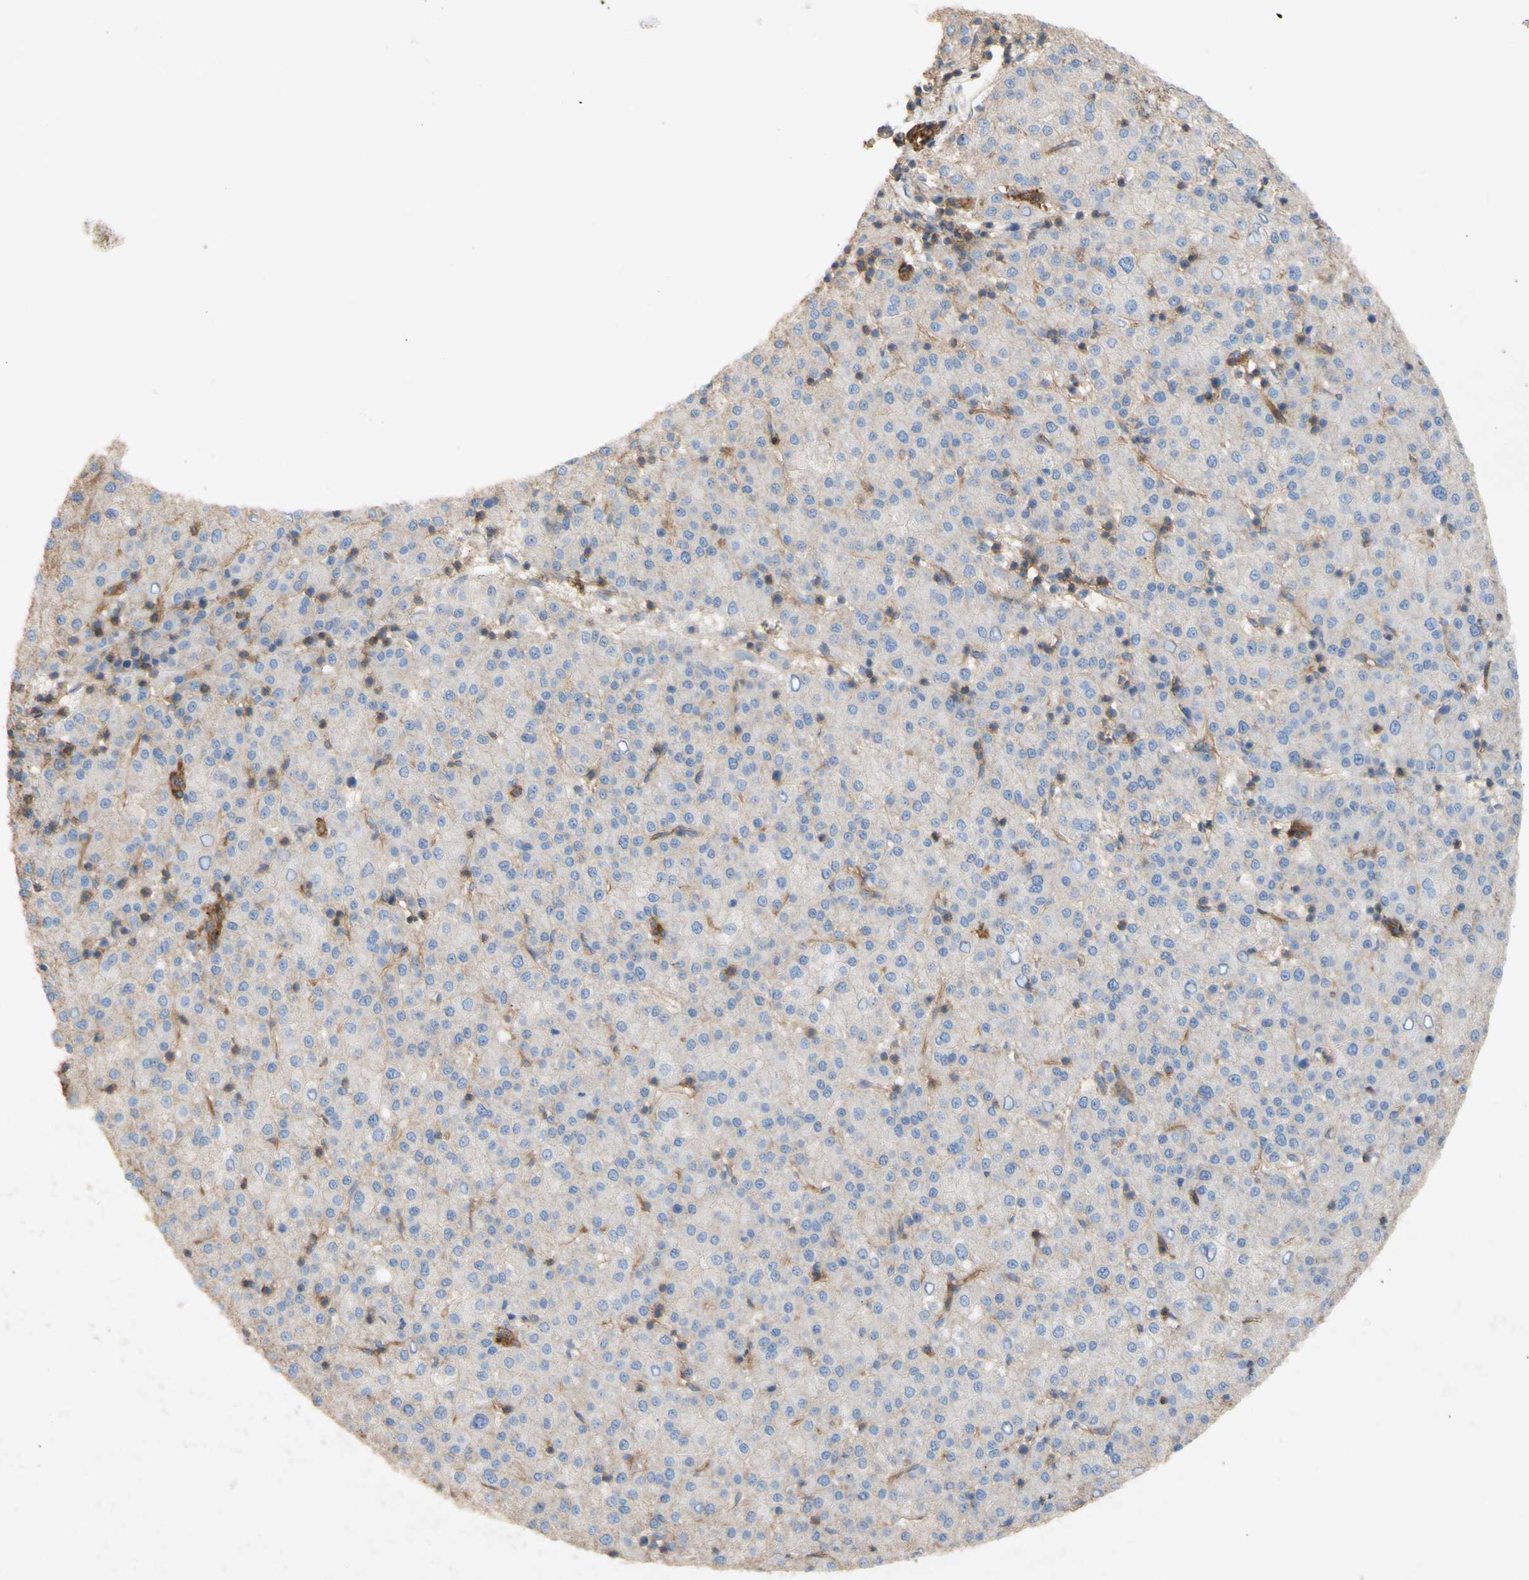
{"staining": {"intensity": "negative", "quantity": "none", "location": "none"}, "tissue": "liver cancer", "cell_type": "Tumor cells", "image_type": "cancer", "snomed": [{"axis": "morphology", "description": "Carcinoma, Hepatocellular, NOS"}, {"axis": "topography", "description": "Liver"}], "caption": "Protein analysis of liver cancer exhibits no significant staining in tumor cells.", "gene": "ATP2A3", "patient": {"sex": "female", "age": 58}}